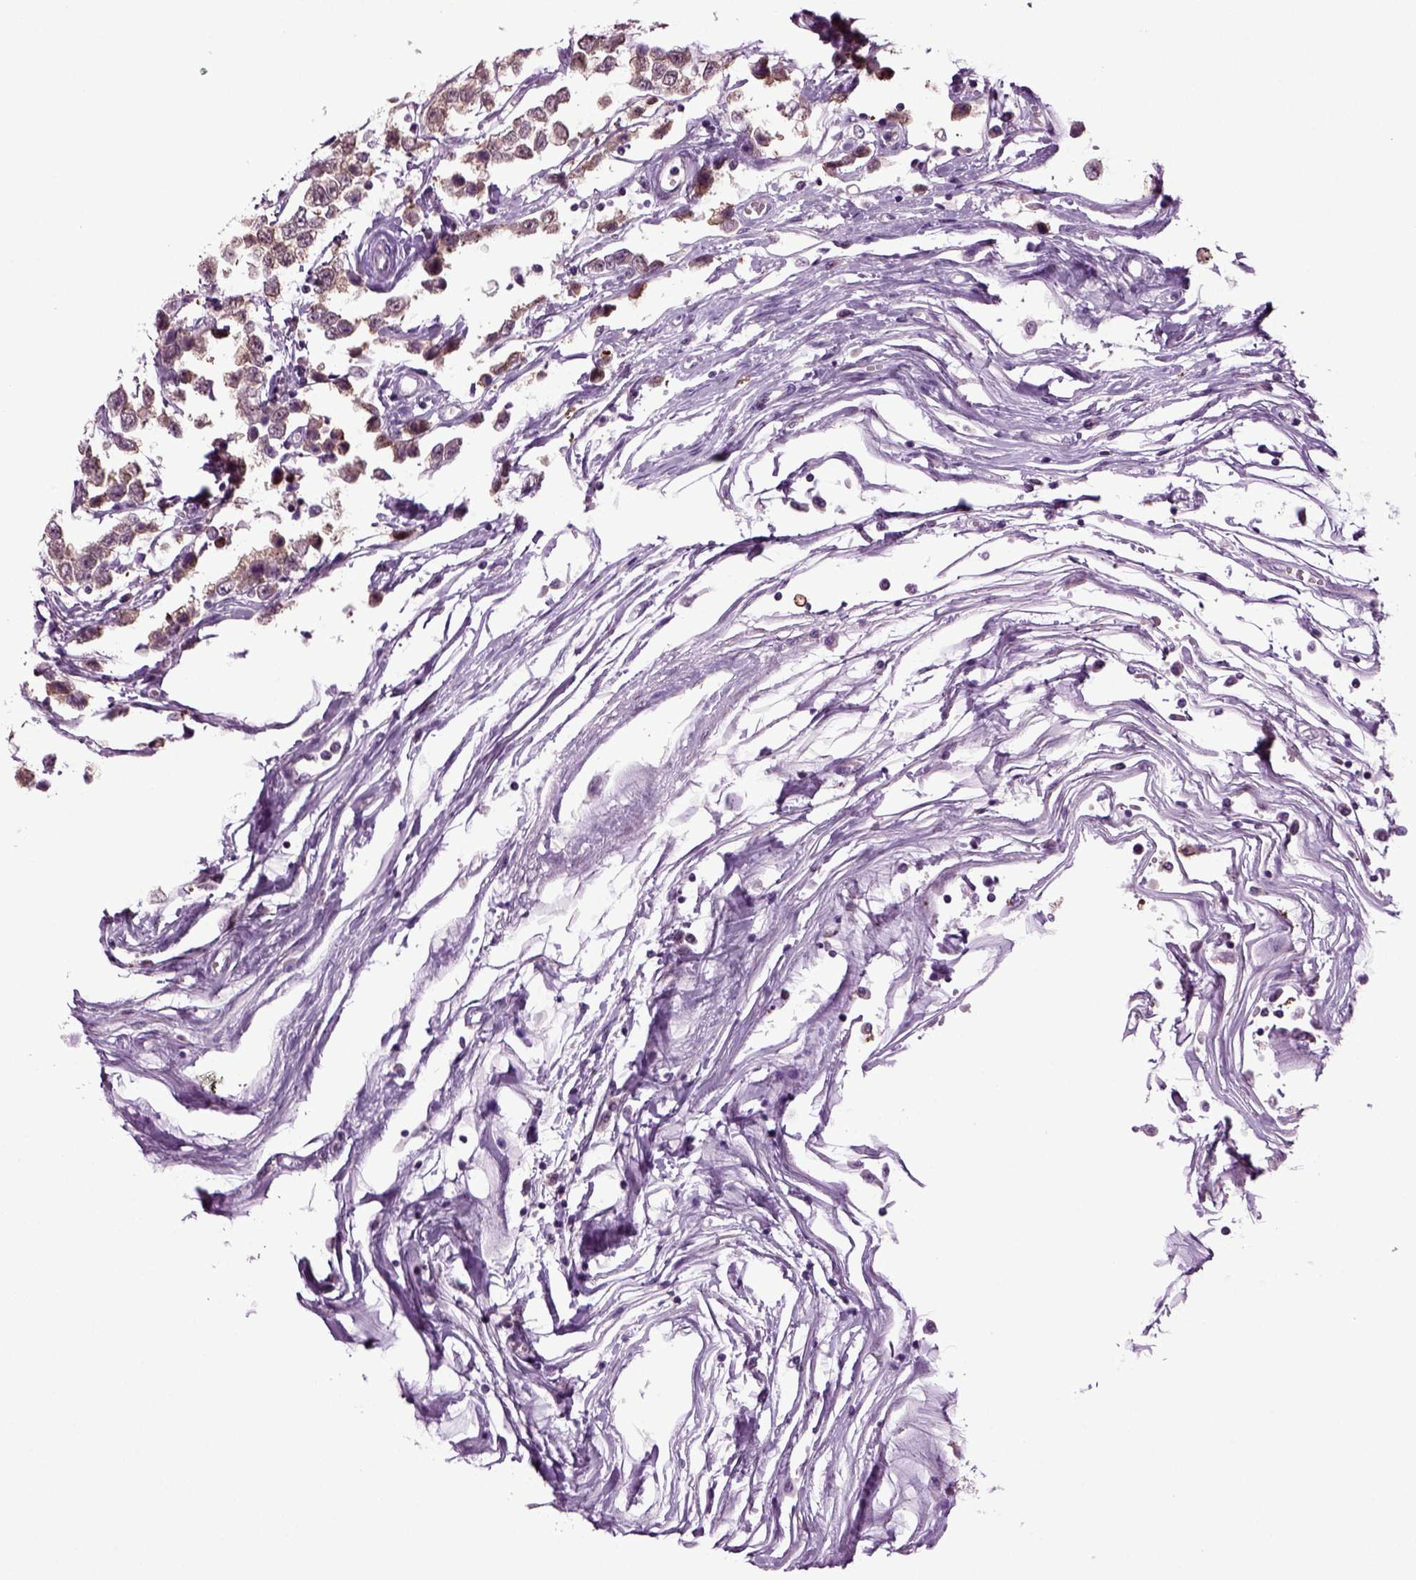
{"staining": {"intensity": "weak", "quantity": "<25%", "location": "cytoplasmic/membranous"}, "tissue": "testis cancer", "cell_type": "Tumor cells", "image_type": "cancer", "snomed": [{"axis": "morphology", "description": "Seminoma, NOS"}, {"axis": "topography", "description": "Testis"}], "caption": "Testis cancer was stained to show a protein in brown. There is no significant positivity in tumor cells.", "gene": "PLCH2", "patient": {"sex": "male", "age": 34}}